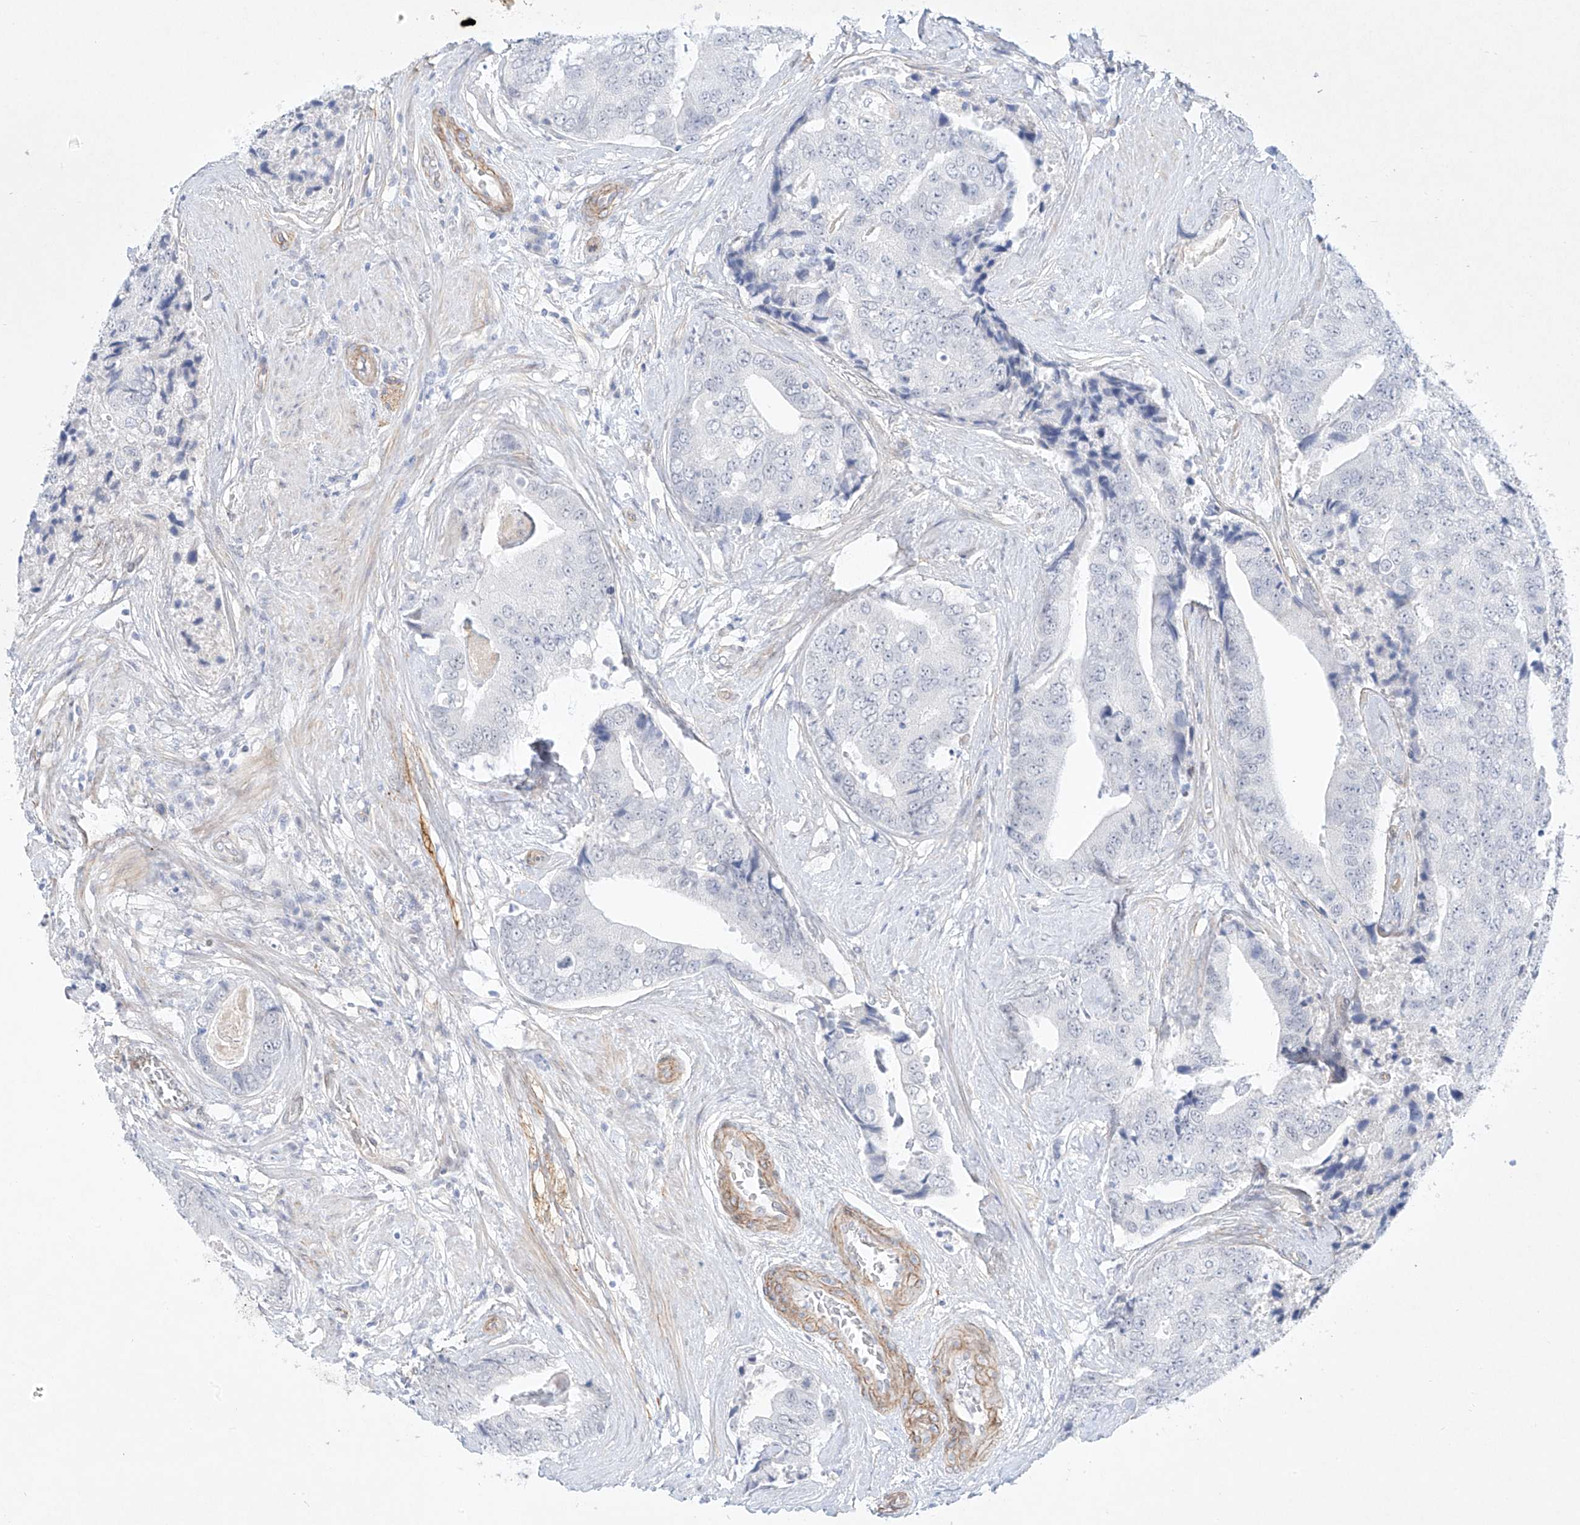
{"staining": {"intensity": "negative", "quantity": "none", "location": "none"}, "tissue": "prostate cancer", "cell_type": "Tumor cells", "image_type": "cancer", "snomed": [{"axis": "morphology", "description": "Adenocarcinoma, High grade"}, {"axis": "topography", "description": "Prostate"}], "caption": "This is an immunohistochemistry micrograph of prostate cancer (high-grade adenocarcinoma). There is no staining in tumor cells.", "gene": "REEP2", "patient": {"sex": "male", "age": 70}}